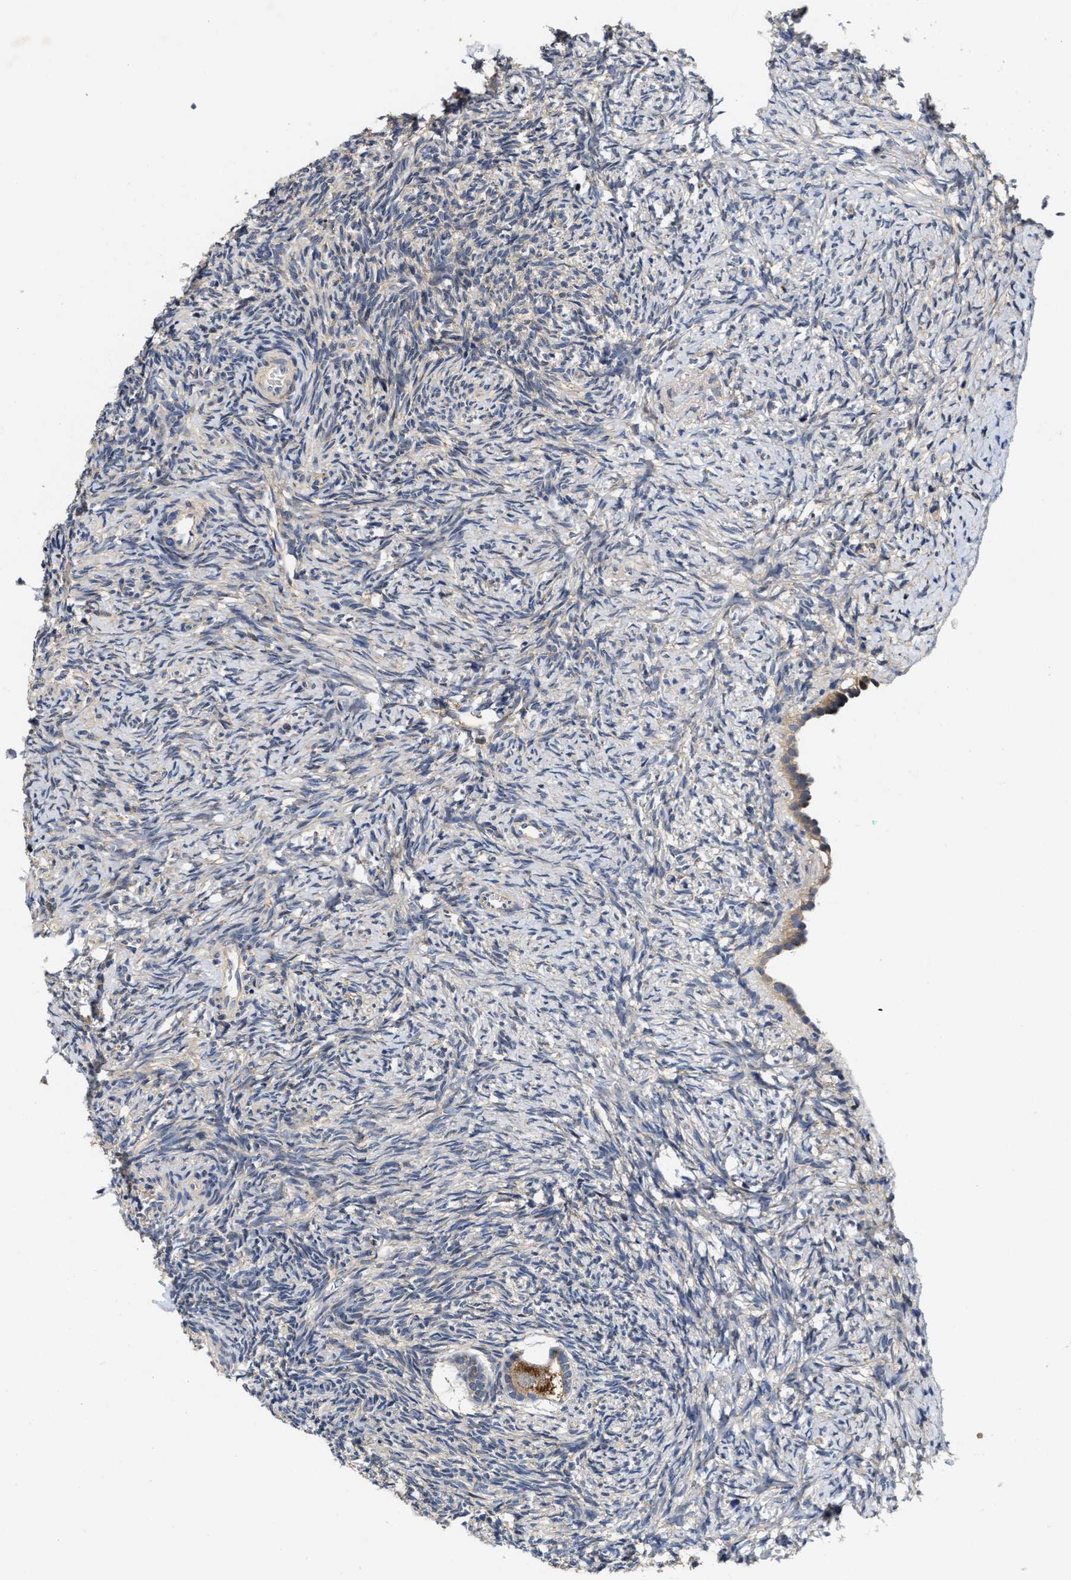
{"staining": {"intensity": "moderate", "quantity": ">75%", "location": "cytoplasmic/membranous"}, "tissue": "ovary", "cell_type": "Follicle cells", "image_type": "normal", "snomed": [{"axis": "morphology", "description": "Normal tissue, NOS"}, {"axis": "topography", "description": "Ovary"}], "caption": "Moderate cytoplasmic/membranous protein positivity is seen in about >75% of follicle cells in ovary. The staining is performed using DAB (3,3'-diaminobenzidine) brown chromogen to label protein expression. The nuclei are counter-stained blue using hematoxylin.", "gene": "SCYL2", "patient": {"sex": "female", "age": 41}}